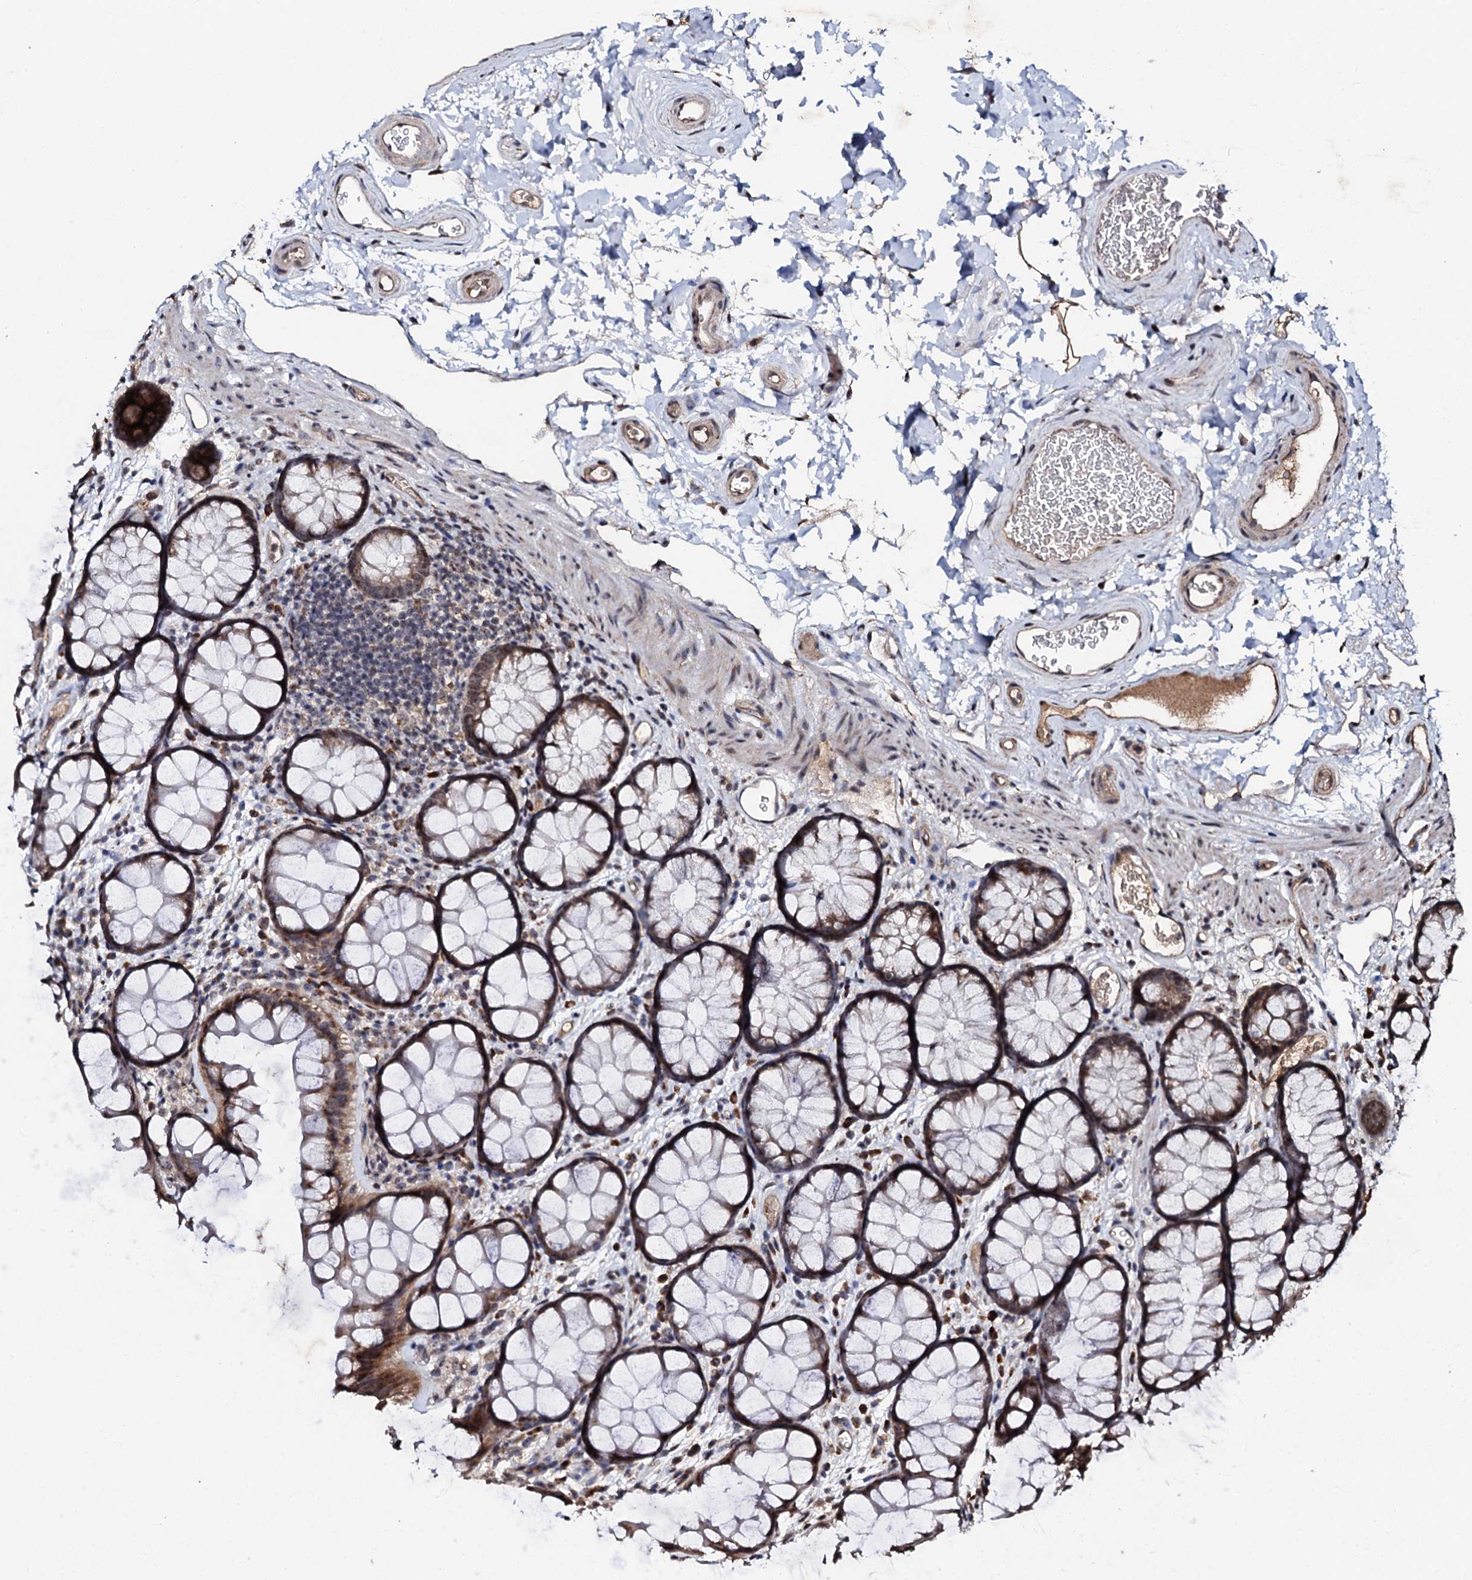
{"staining": {"intensity": "weak", "quantity": ">75%", "location": "cytoplasmic/membranous"}, "tissue": "colon", "cell_type": "Endothelial cells", "image_type": "normal", "snomed": [{"axis": "morphology", "description": "Normal tissue, NOS"}, {"axis": "topography", "description": "Colon"}], "caption": "Protein staining reveals weak cytoplasmic/membranous positivity in approximately >75% of endothelial cells in benign colon.", "gene": "FAM111A", "patient": {"sex": "female", "age": 82}}